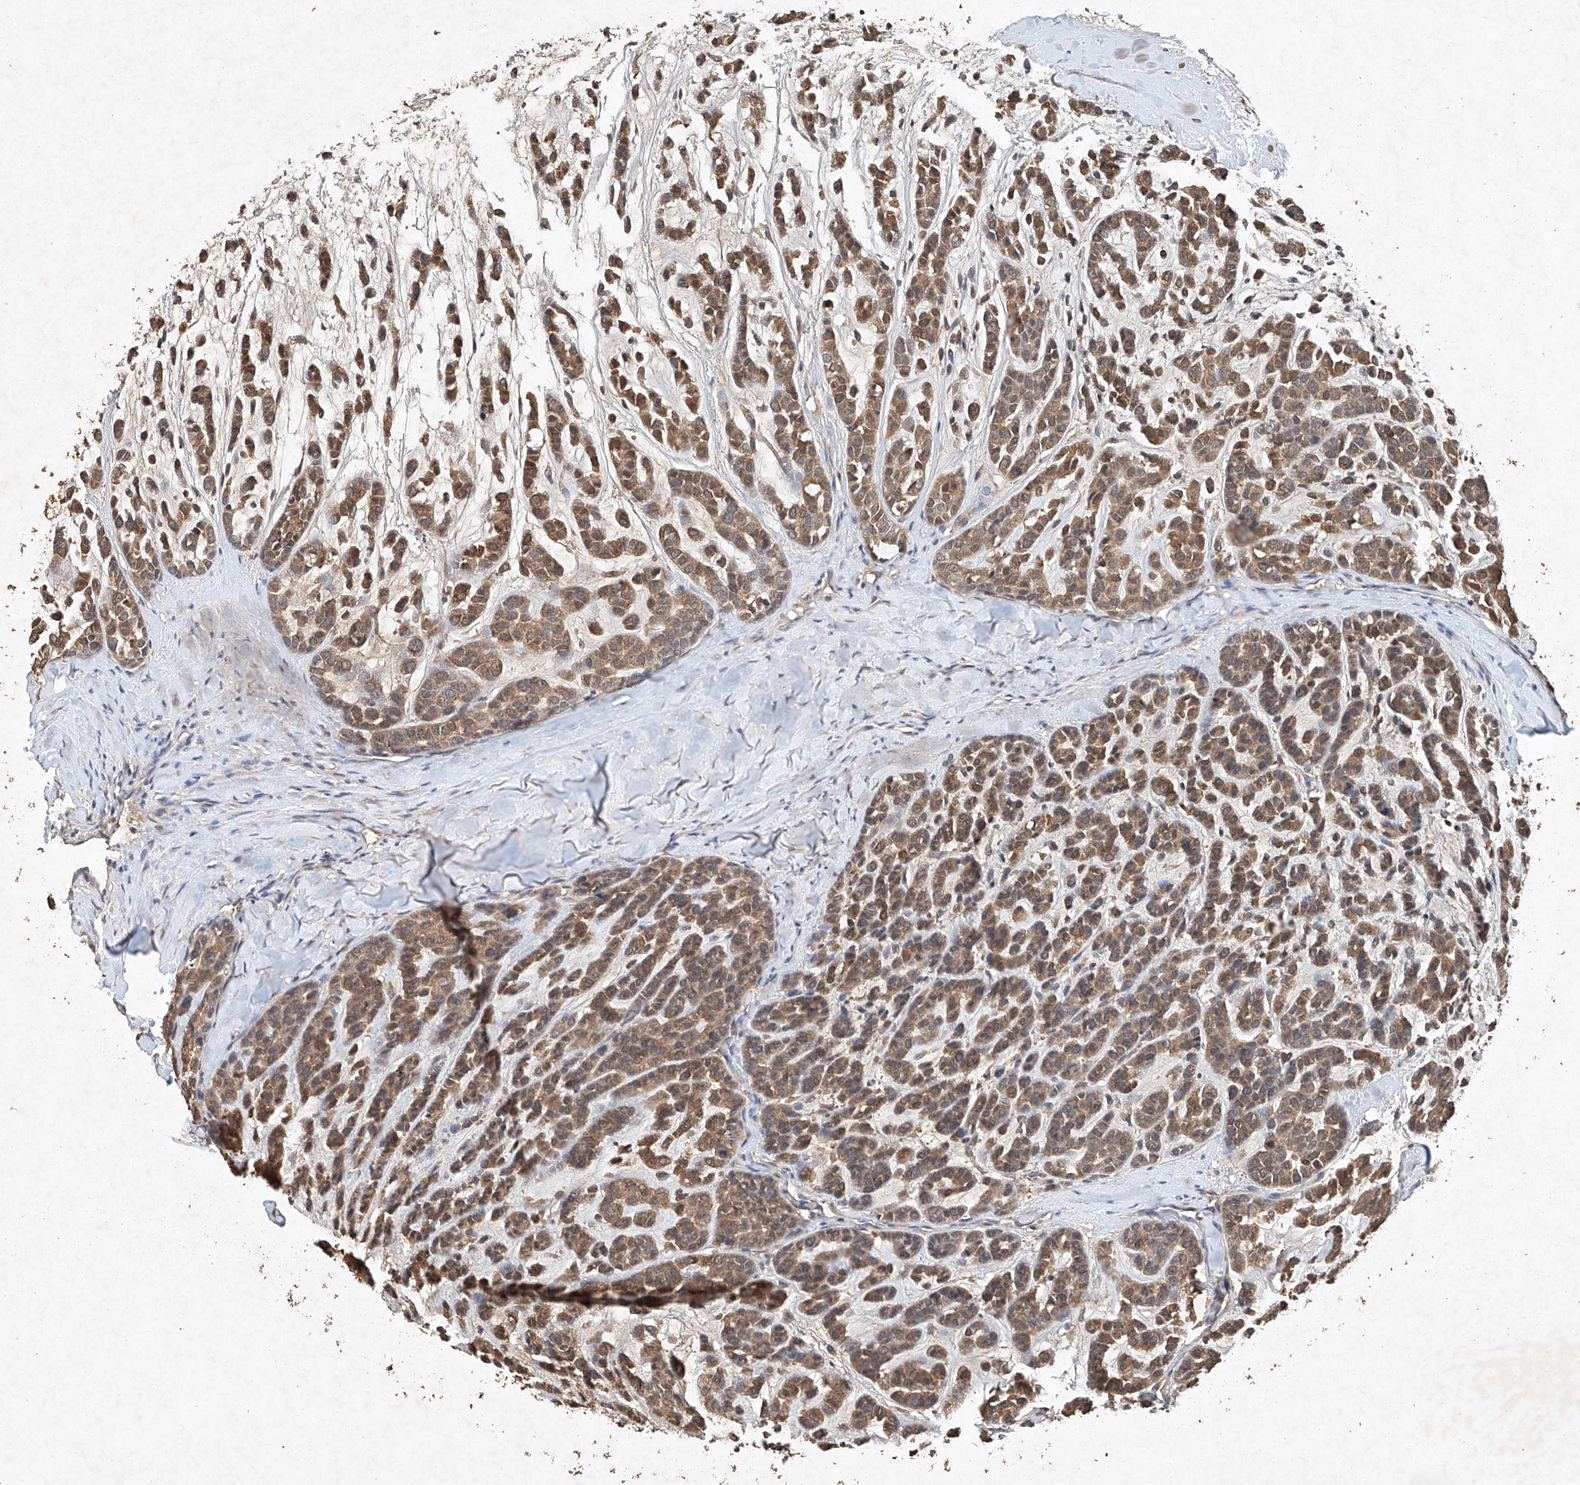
{"staining": {"intensity": "moderate", "quantity": ">75%", "location": "cytoplasmic/membranous"}, "tissue": "head and neck cancer", "cell_type": "Tumor cells", "image_type": "cancer", "snomed": [{"axis": "morphology", "description": "Adenocarcinoma, NOS"}, {"axis": "morphology", "description": "Adenoma, NOS"}, {"axis": "topography", "description": "Head-Neck"}], "caption": "A brown stain labels moderate cytoplasmic/membranous staining of a protein in head and neck cancer tumor cells. (brown staining indicates protein expression, while blue staining denotes nuclei).", "gene": "STK3", "patient": {"sex": "female", "age": 55}}